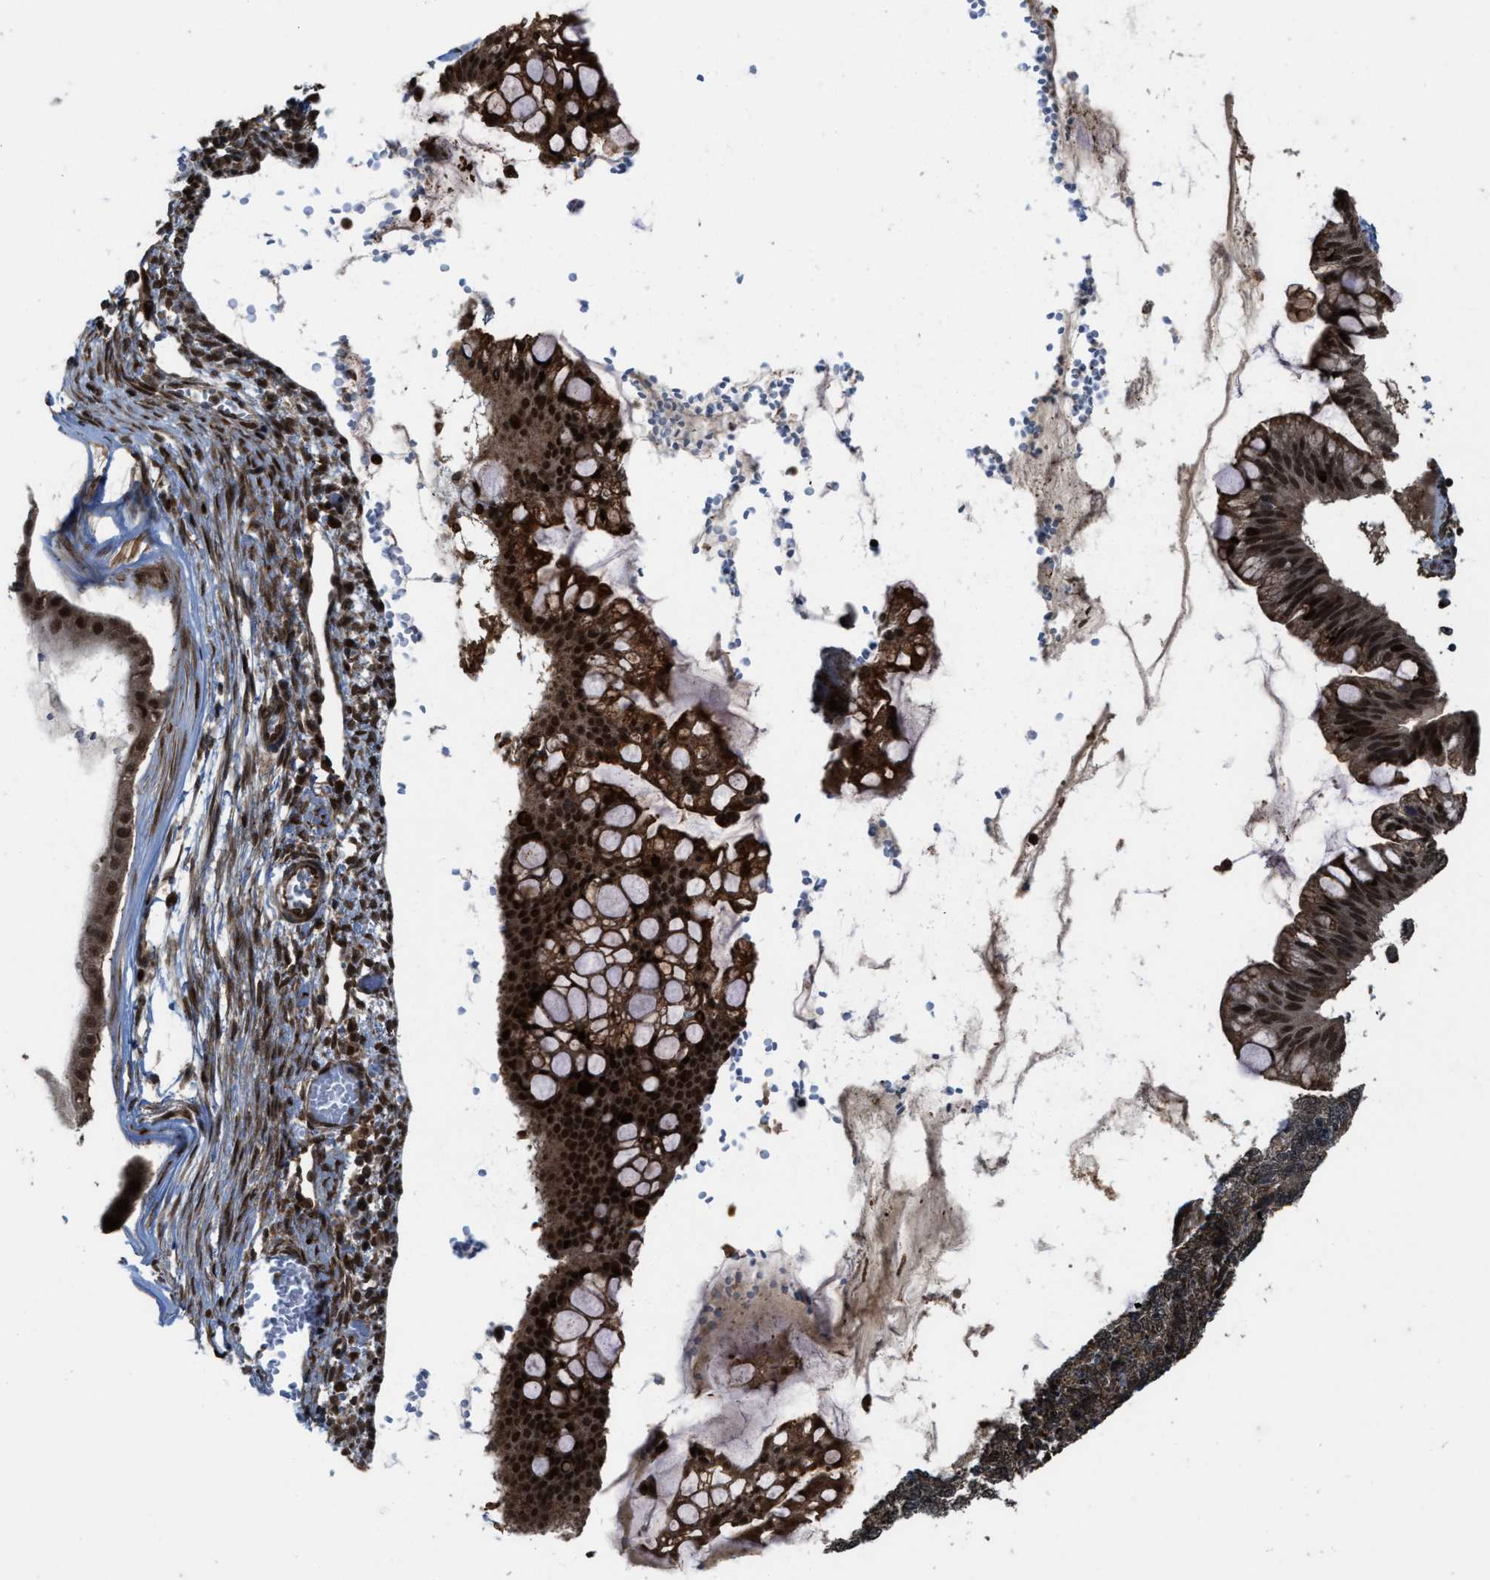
{"staining": {"intensity": "strong", "quantity": ">75%", "location": "cytoplasmic/membranous,nuclear"}, "tissue": "ovarian cancer", "cell_type": "Tumor cells", "image_type": "cancer", "snomed": [{"axis": "morphology", "description": "Cystadenocarcinoma, mucinous, NOS"}, {"axis": "topography", "description": "Ovary"}], "caption": "Approximately >75% of tumor cells in mucinous cystadenocarcinoma (ovarian) reveal strong cytoplasmic/membranous and nuclear protein positivity as visualized by brown immunohistochemical staining.", "gene": "ZNF250", "patient": {"sex": "female", "age": 73}}